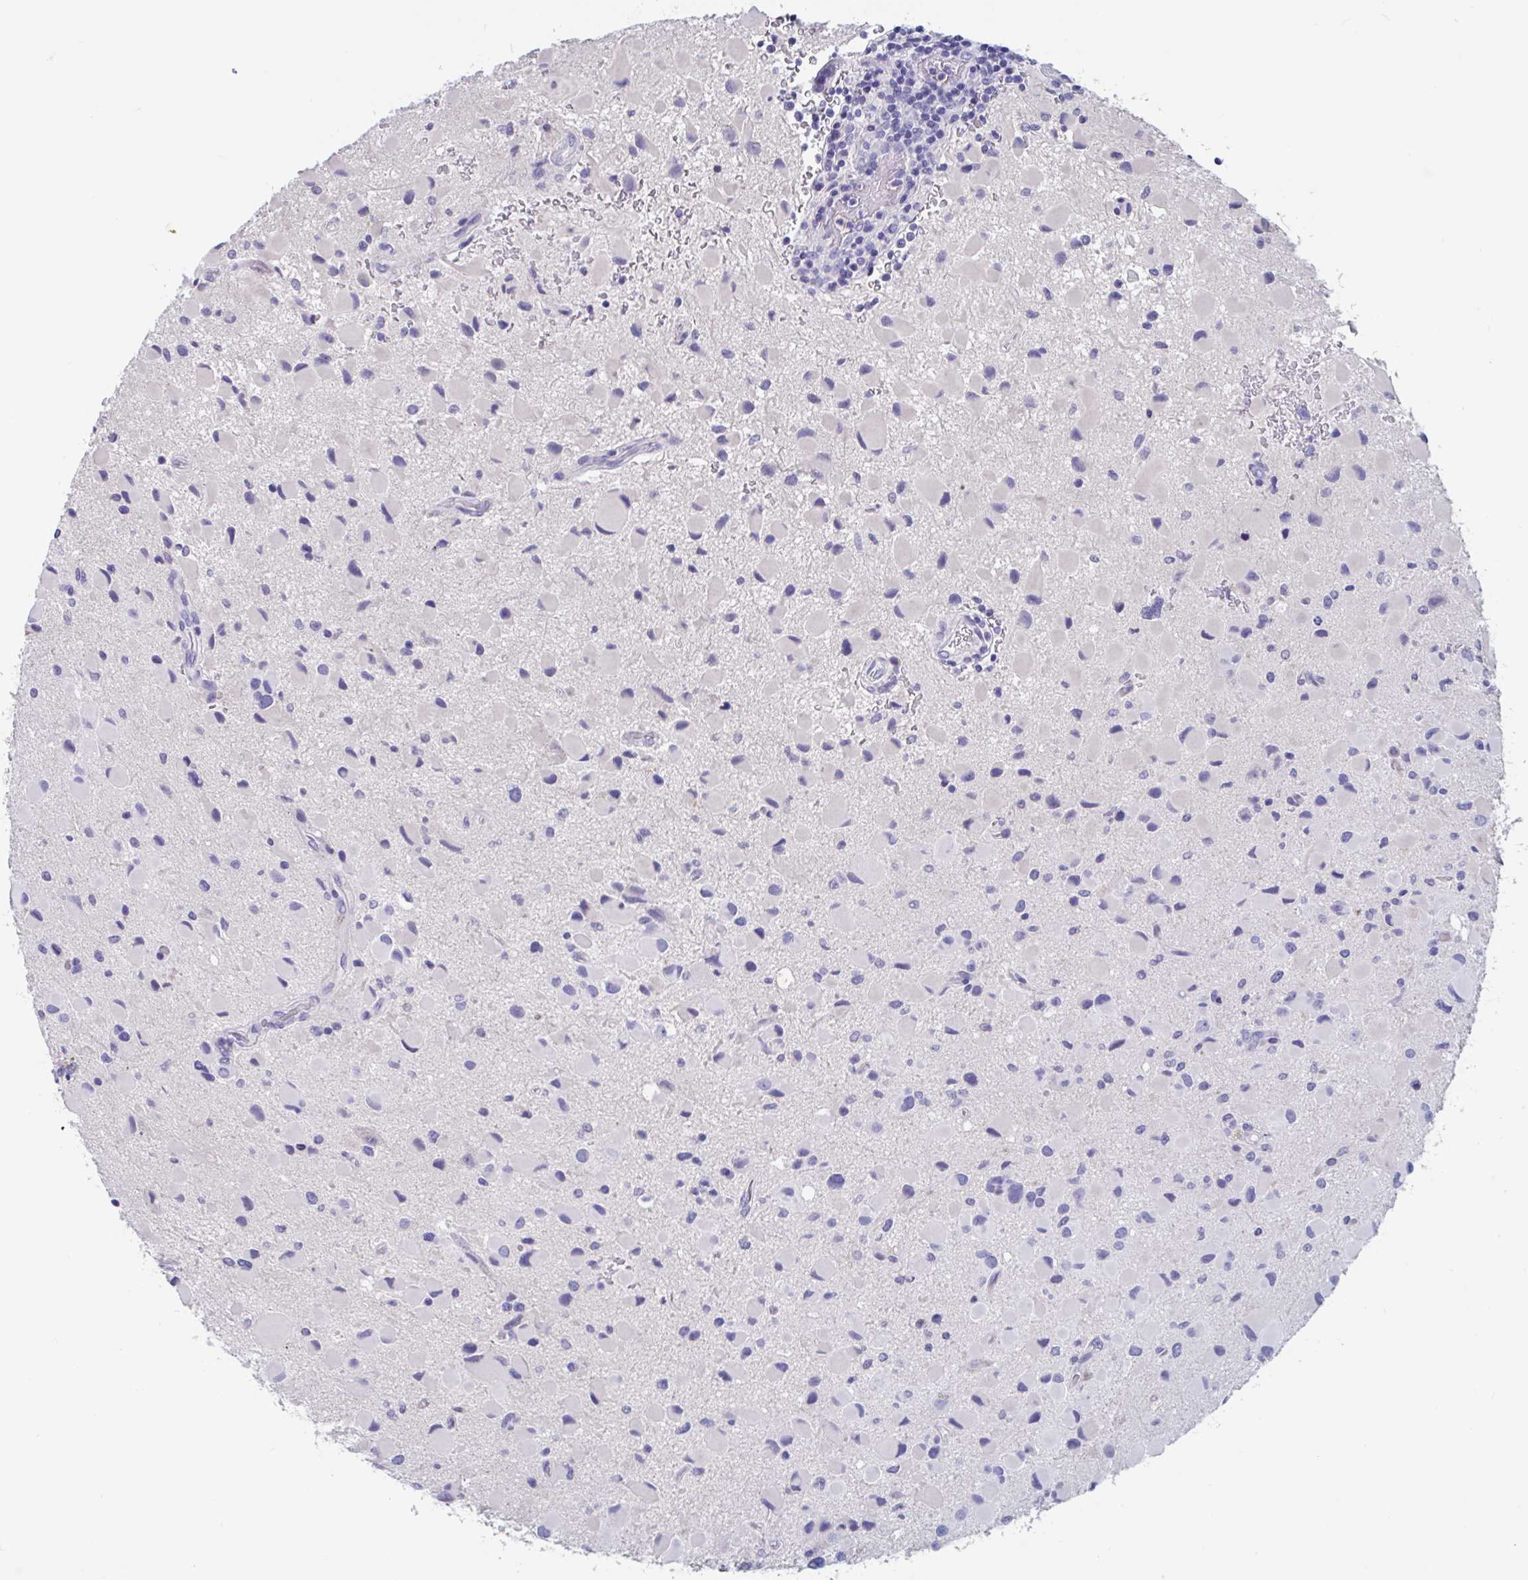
{"staining": {"intensity": "negative", "quantity": "none", "location": "none"}, "tissue": "glioma", "cell_type": "Tumor cells", "image_type": "cancer", "snomed": [{"axis": "morphology", "description": "Glioma, malignant, Low grade"}, {"axis": "topography", "description": "Brain"}], "caption": "This is a photomicrograph of IHC staining of glioma, which shows no positivity in tumor cells.", "gene": "ZNHIT2", "patient": {"sex": "female", "age": 32}}